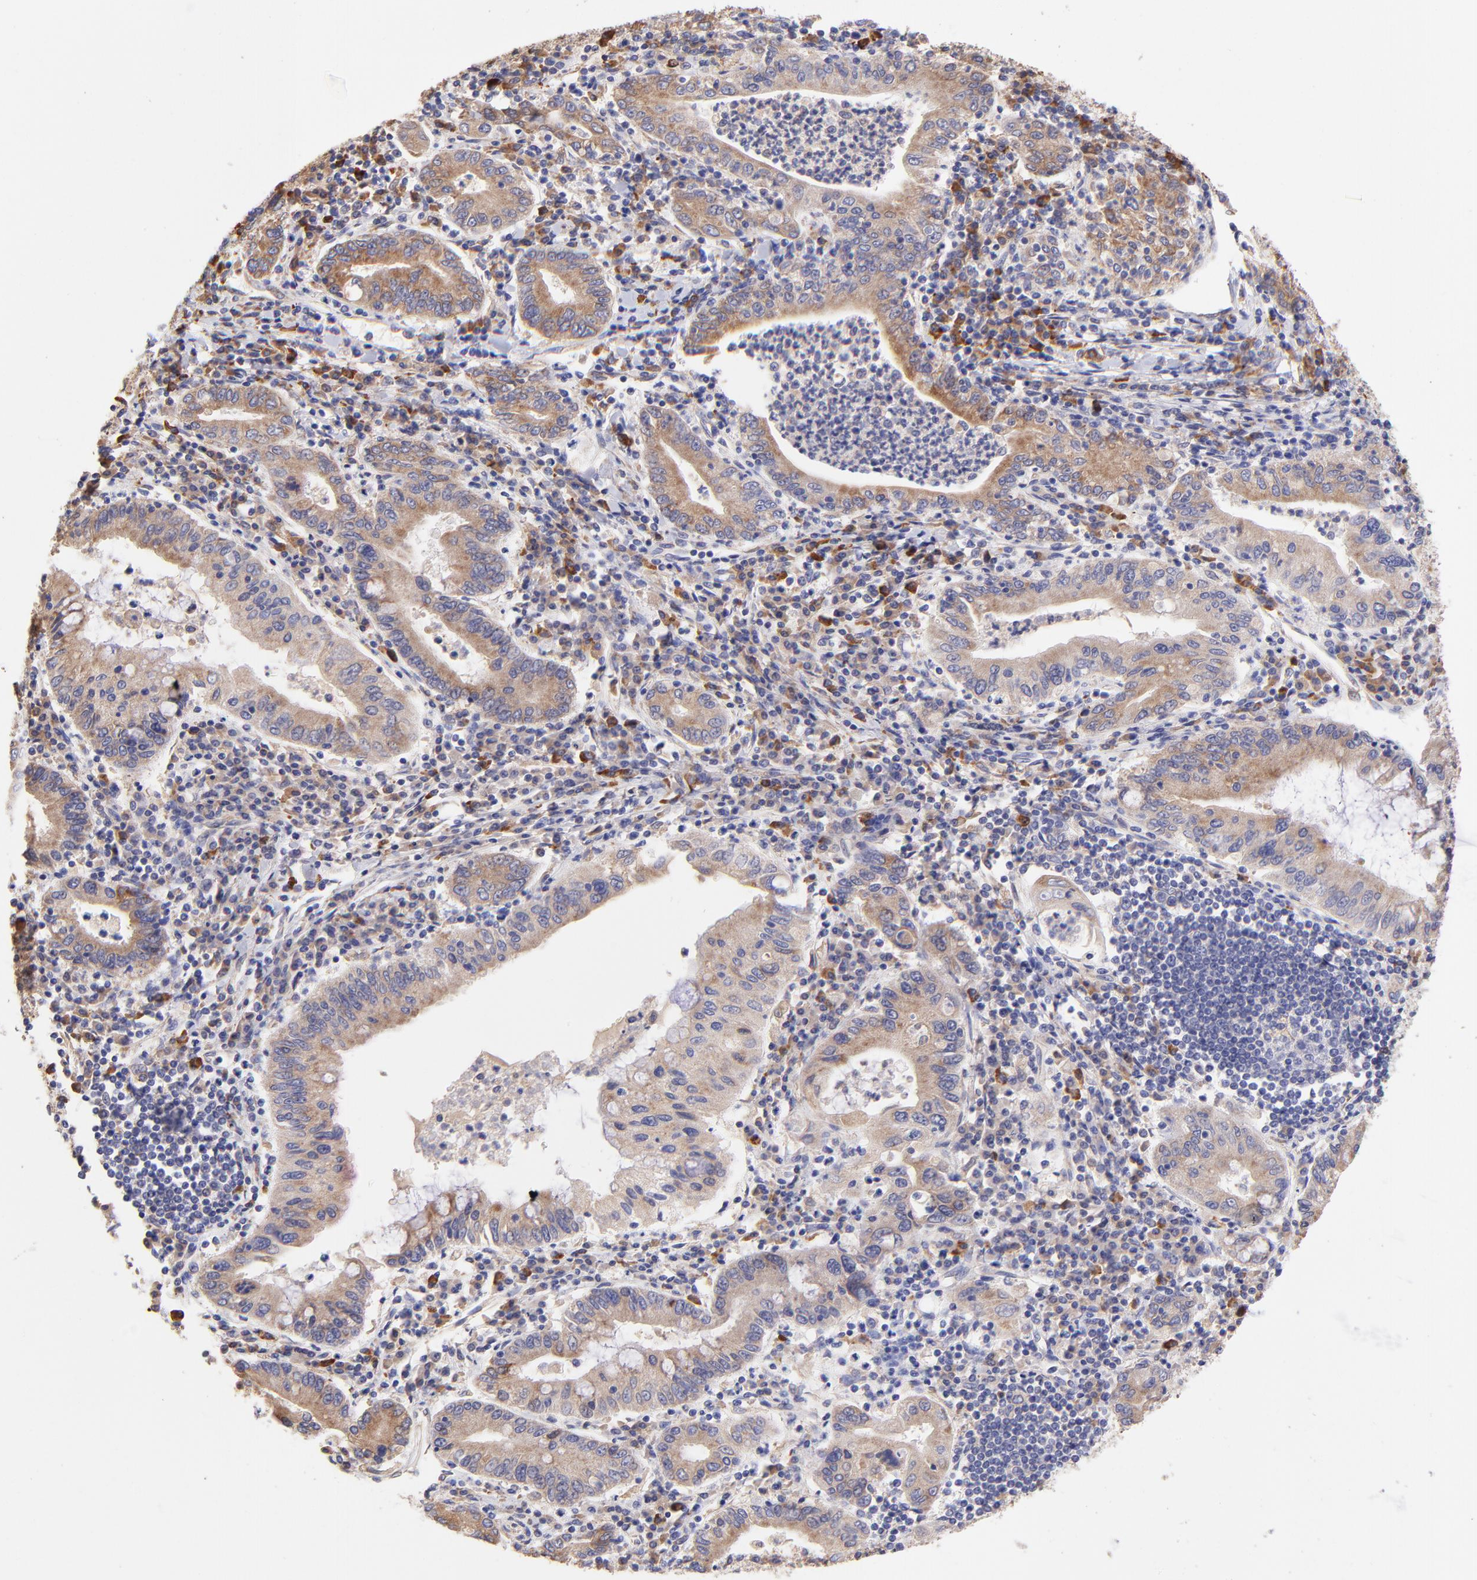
{"staining": {"intensity": "weak", "quantity": ">75%", "location": "cytoplasmic/membranous"}, "tissue": "stomach cancer", "cell_type": "Tumor cells", "image_type": "cancer", "snomed": [{"axis": "morphology", "description": "Normal tissue, NOS"}, {"axis": "morphology", "description": "Adenocarcinoma, NOS"}, {"axis": "topography", "description": "Esophagus"}, {"axis": "topography", "description": "Stomach, upper"}, {"axis": "topography", "description": "Peripheral nerve tissue"}], "caption": "The photomicrograph shows immunohistochemical staining of stomach adenocarcinoma. There is weak cytoplasmic/membranous expression is appreciated in approximately >75% of tumor cells. The protein is stained brown, and the nuclei are stained in blue (DAB IHC with brightfield microscopy, high magnification).", "gene": "PREX1", "patient": {"sex": "male", "age": 62}}